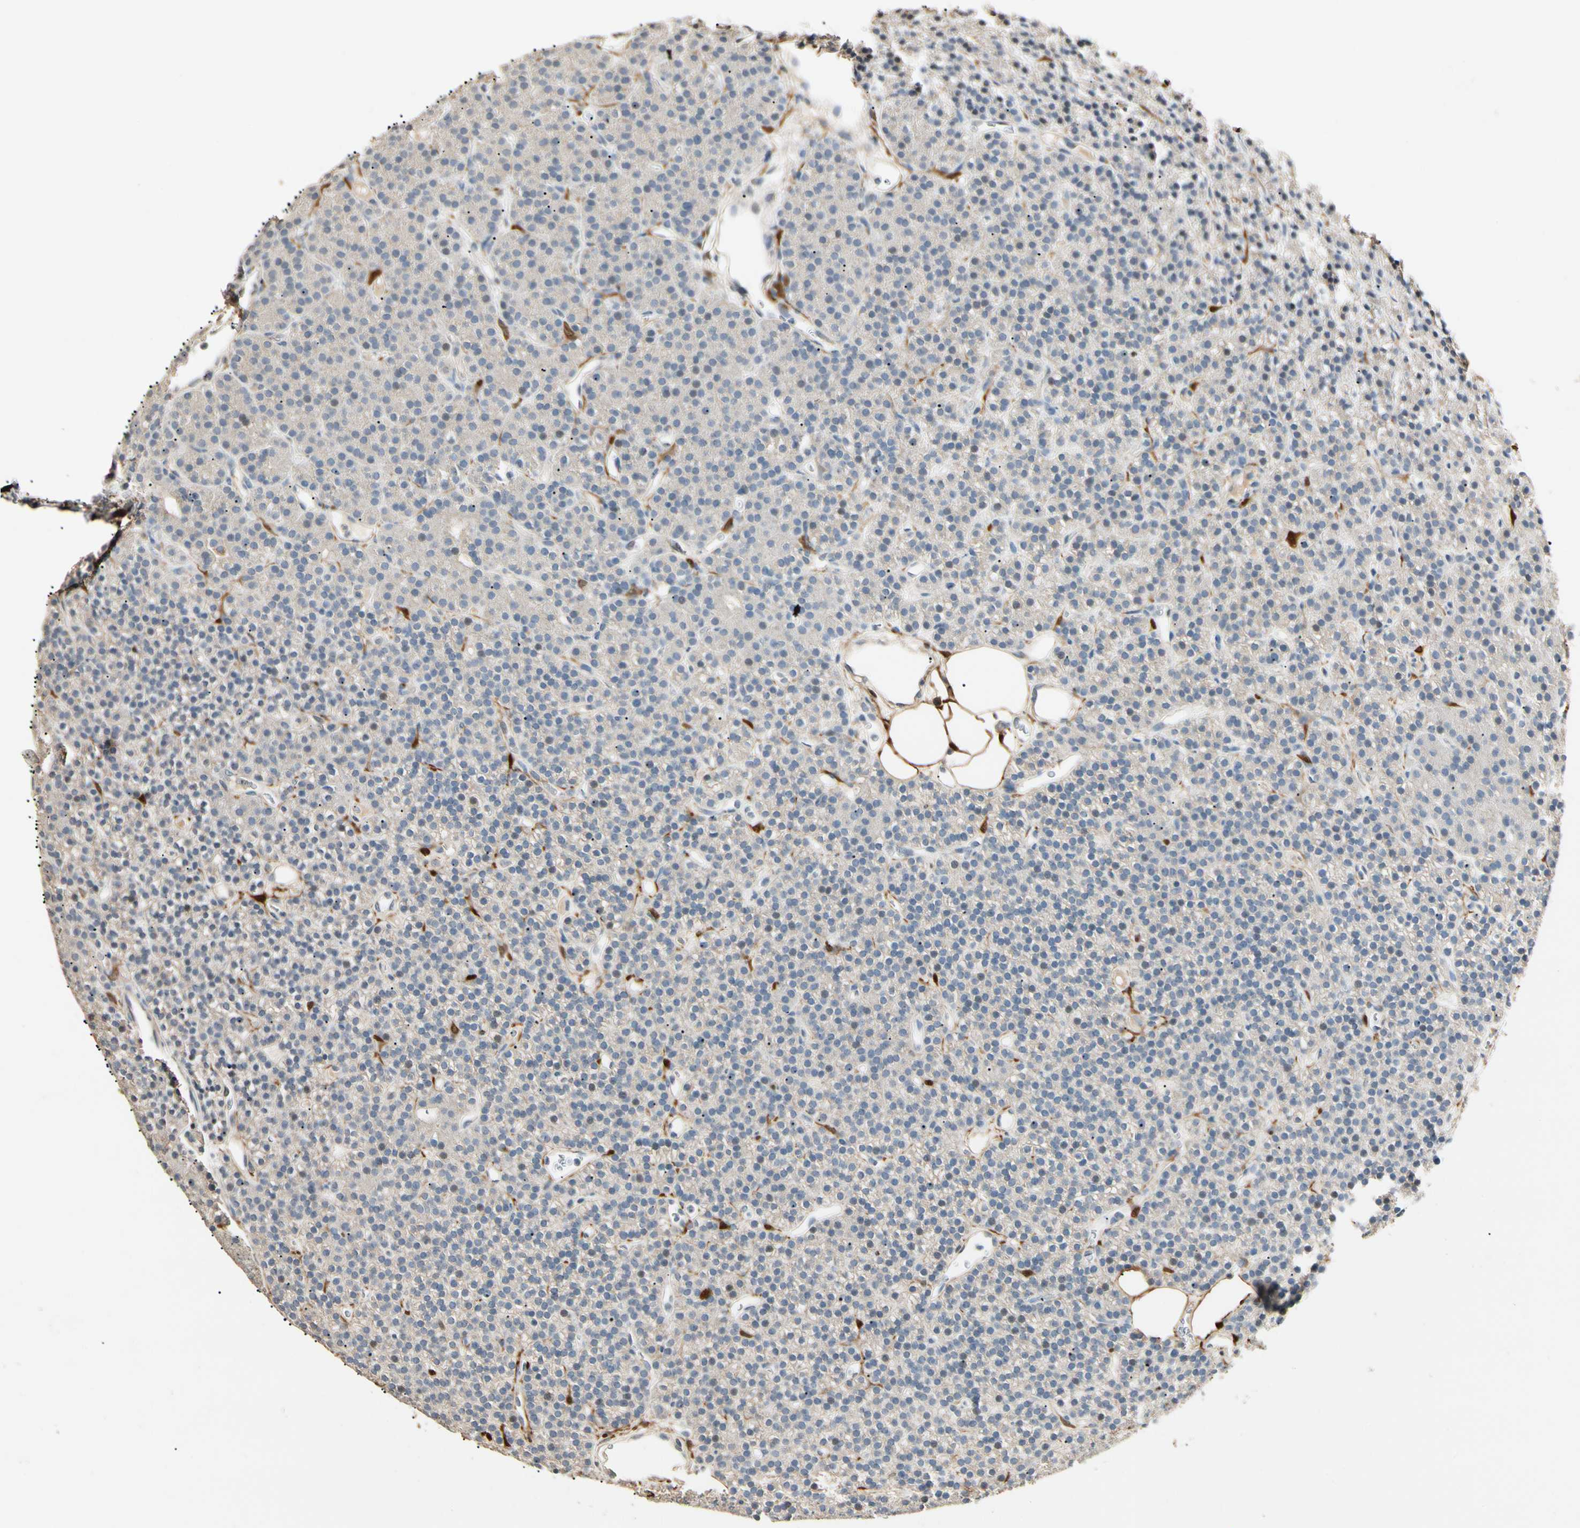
{"staining": {"intensity": "weak", "quantity": "<25%", "location": "cytoplasmic/membranous"}, "tissue": "parathyroid gland", "cell_type": "Glandular cells", "image_type": "normal", "snomed": [{"axis": "morphology", "description": "Normal tissue, NOS"}, {"axis": "morphology", "description": "Hyperplasia, NOS"}, {"axis": "topography", "description": "Parathyroid gland"}], "caption": "The photomicrograph exhibits no significant expression in glandular cells of parathyroid gland.", "gene": "GNE", "patient": {"sex": "male", "age": 44}}